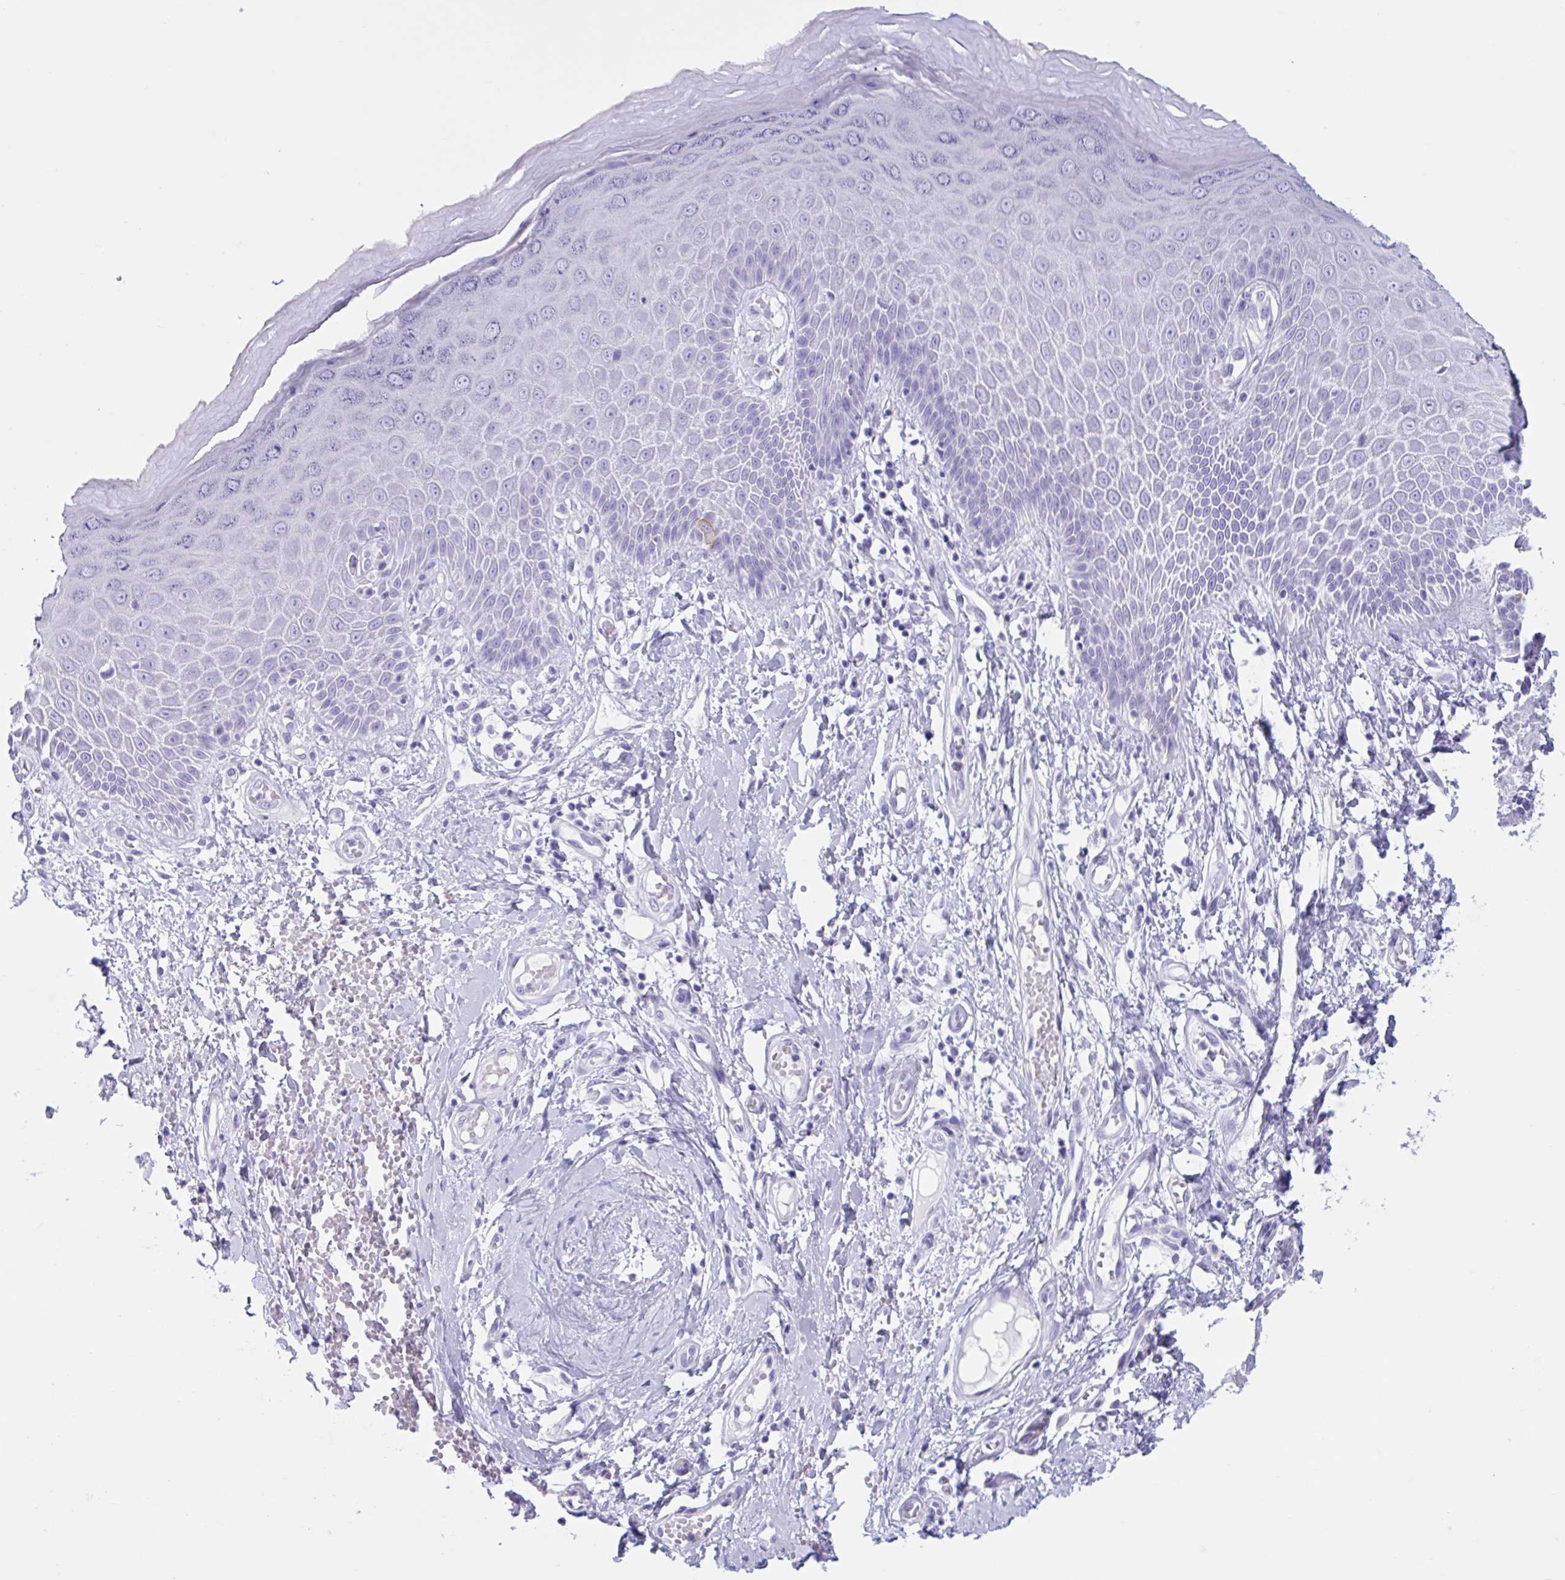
{"staining": {"intensity": "weak", "quantity": "<25%", "location": "cytoplasmic/membranous"}, "tissue": "skin", "cell_type": "Epidermal cells", "image_type": "normal", "snomed": [{"axis": "morphology", "description": "Normal tissue, NOS"}, {"axis": "topography", "description": "Anal"}, {"axis": "topography", "description": "Peripheral nerve tissue"}], "caption": "This is an IHC image of normal human skin. There is no staining in epidermal cells.", "gene": "TMEM35A", "patient": {"sex": "male", "age": 78}}